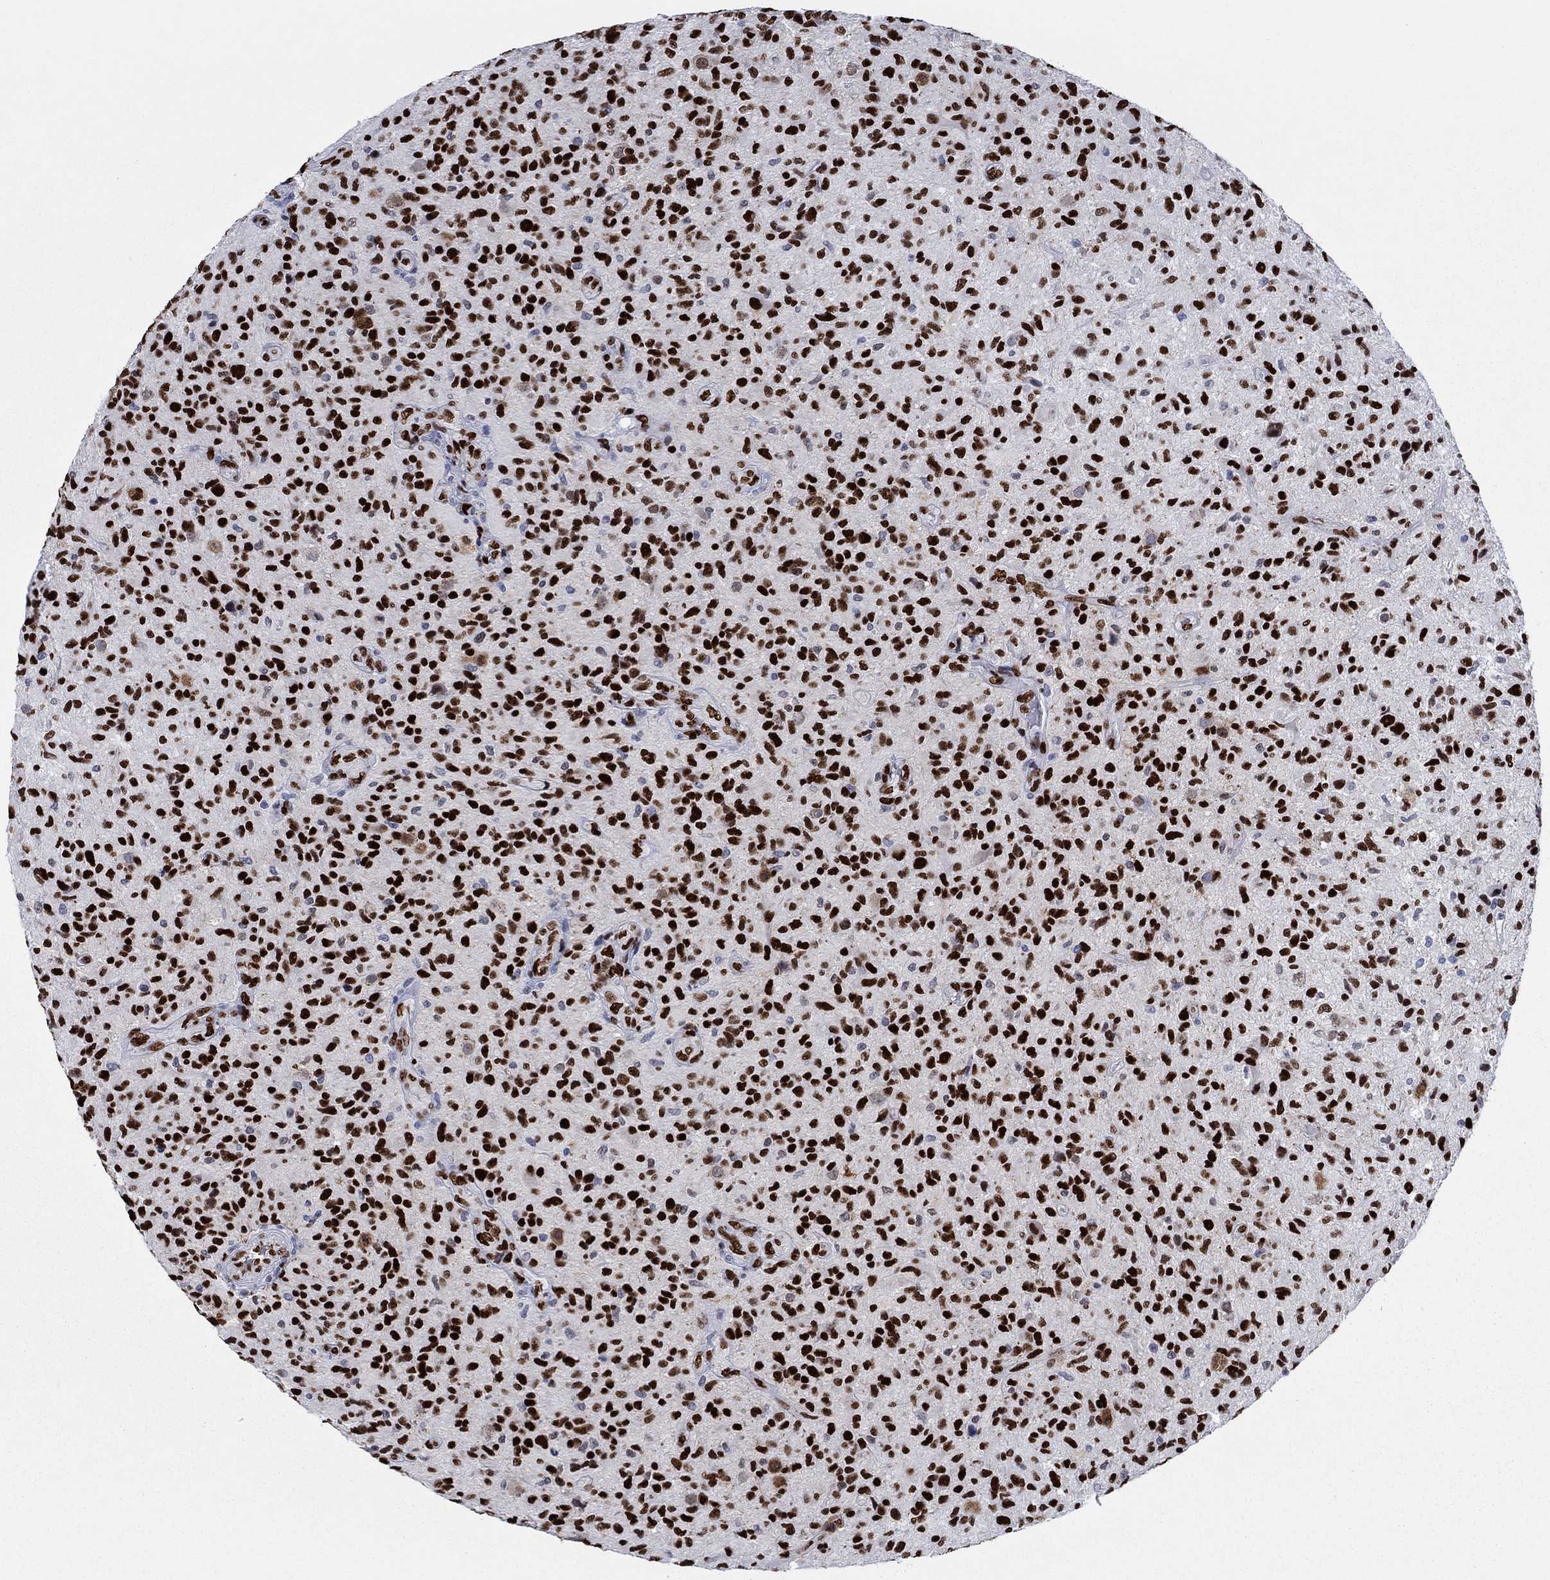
{"staining": {"intensity": "strong", "quantity": ">75%", "location": "nuclear"}, "tissue": "glioma", "cell_type": "Tumor cells", "image_type": "cancer", "snomed": [{"axis": "morphology", "description": "Glioma, malignant, High grade"}, {"axis": "topography", "description": "Brain"}], "caption": "A high-resolution micrograph shows immunohistochemistry staining of malignant glioma (high-grade), which reveals strong nuclear staining in approximately >75% of tumor cells.", "gene": "ZEB1", "patient": {"sex": "male", "age": 47}}